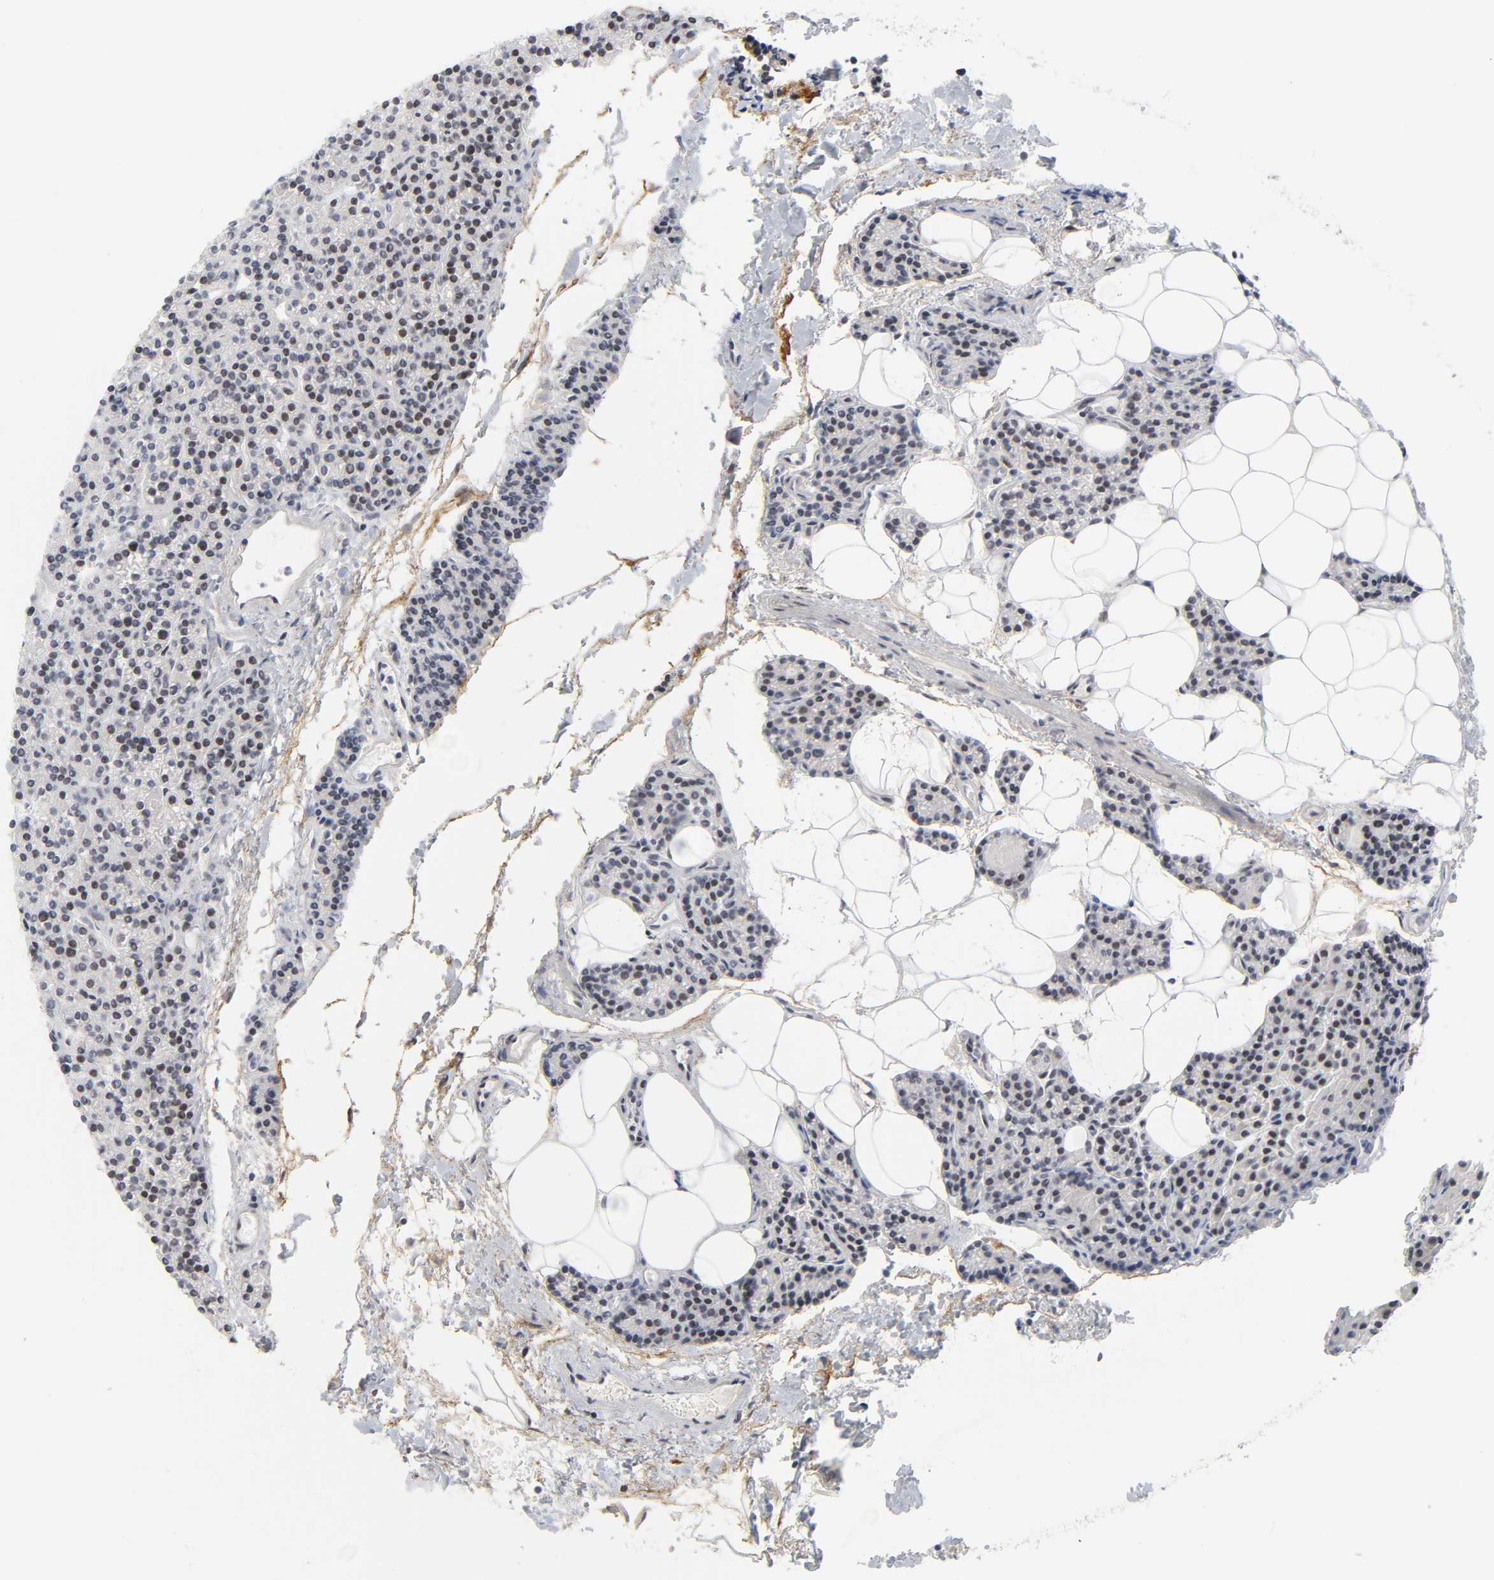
{"staining": {"intensity": "weak", "quantity": "<25%", "location": "nuclear"}, "tissue": "parathyroid gland", "cell_type": "Glandular cells", "image_type": "normal", "snomed": [{"axis": "morphology", "description": "Normal tissue, NOS"}, {"axis": "topography", "description": "Parathyroid gland"}], "caption": "IHC image of benign parathyroid gland: human parathyroid gland stained with DAB (3,3'-diaminobenzidine) shows no significant protein expression in glandular cells.", "gene": "DIDO1", "patient": {"sex": "female", "age": 50}}